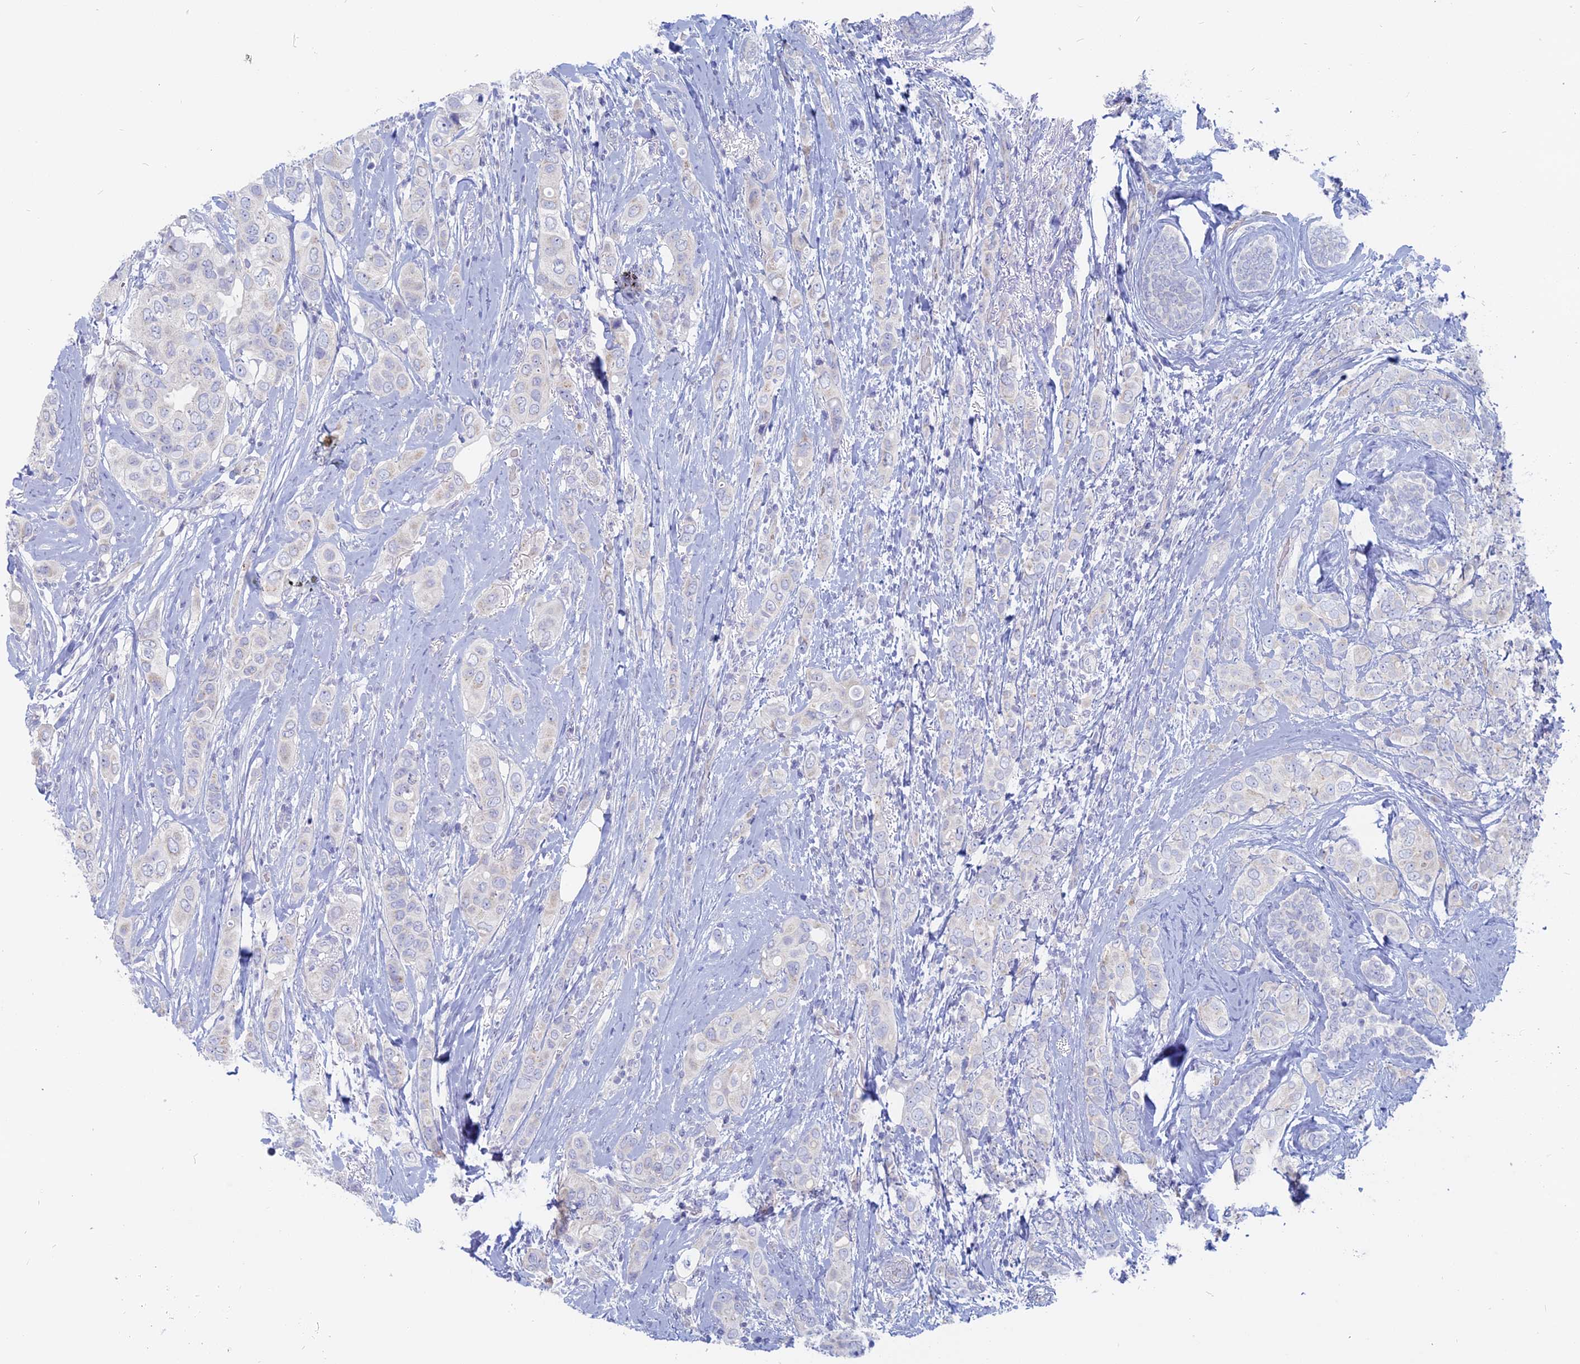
{"staining": {"intensity": "negative", "quantity": "none", "location": "none"}, "tissue": "breast cancer", "cell_type": "Tumor cells", "image_type": "cancer", "snomed": [{"axis": "morphology", "description": "Lobular carcinoma"}, {"axis": "topography", "description": "Breast"}], "caption": "Human breast cancer stained for a protein using immunohistochemistry (IHC) displays no staining in tumor cells.", "gene": "TBC1D30", "patient": {"sex": "female", "age": 51}}